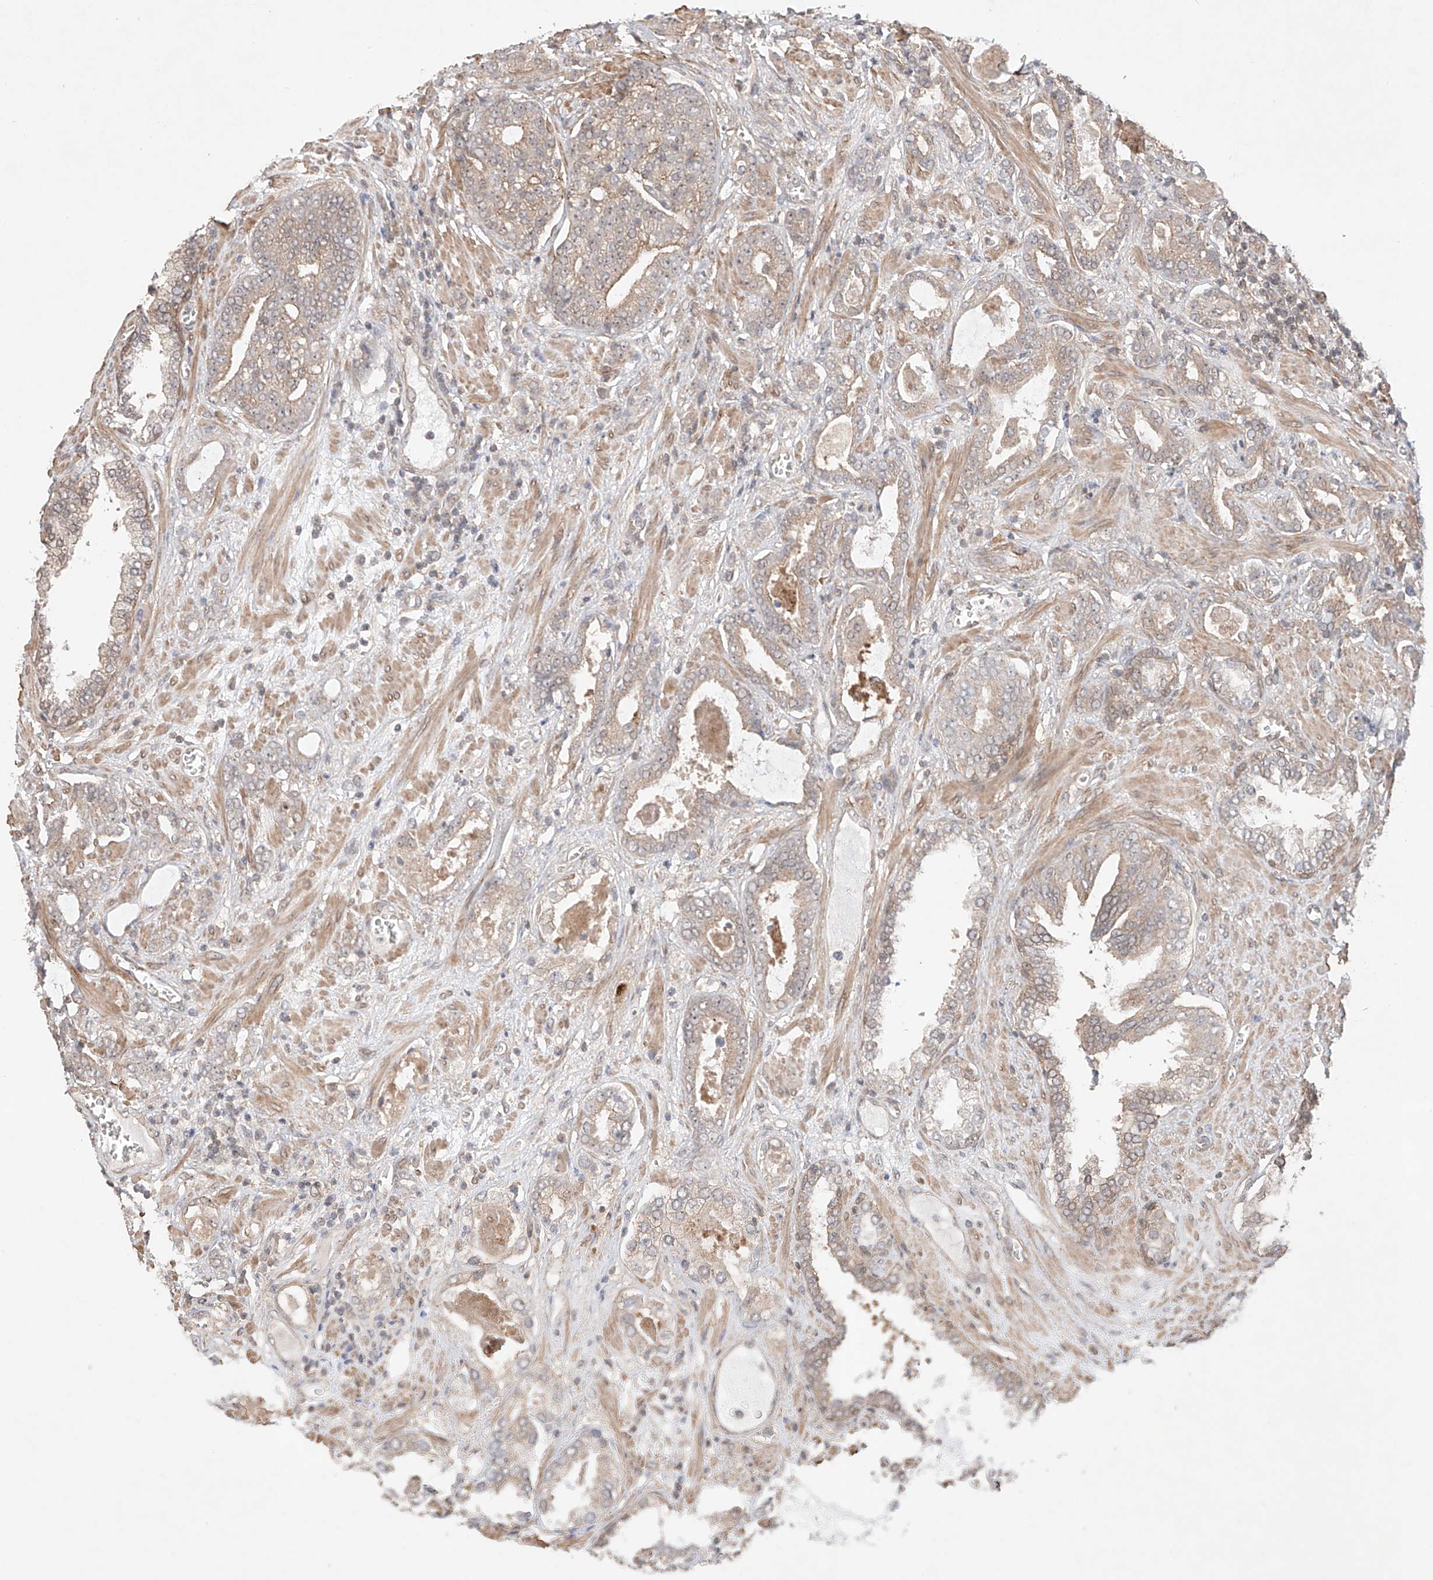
{"staining": {"intensity": "weak", "quantity": "<25%", "location": "cytoplasmic/membranous"}, "tissue": "prostate cancer", "cell_type": "Tumor cells", "image_type": "cancer", "snomed": [{"axis": "morphology", "description": "Adenocarcinoma, High grade"}, {"axis": "topography", "description": "Prostate and seminal vesicle, NOS"}], "caption": "Micrograph shows no significant protein positivity in tumor cells of adenocarcinoma (high-grade) (prostate).", "gene": "TSR2", "patient": {"sex": "male", "age": 67}}